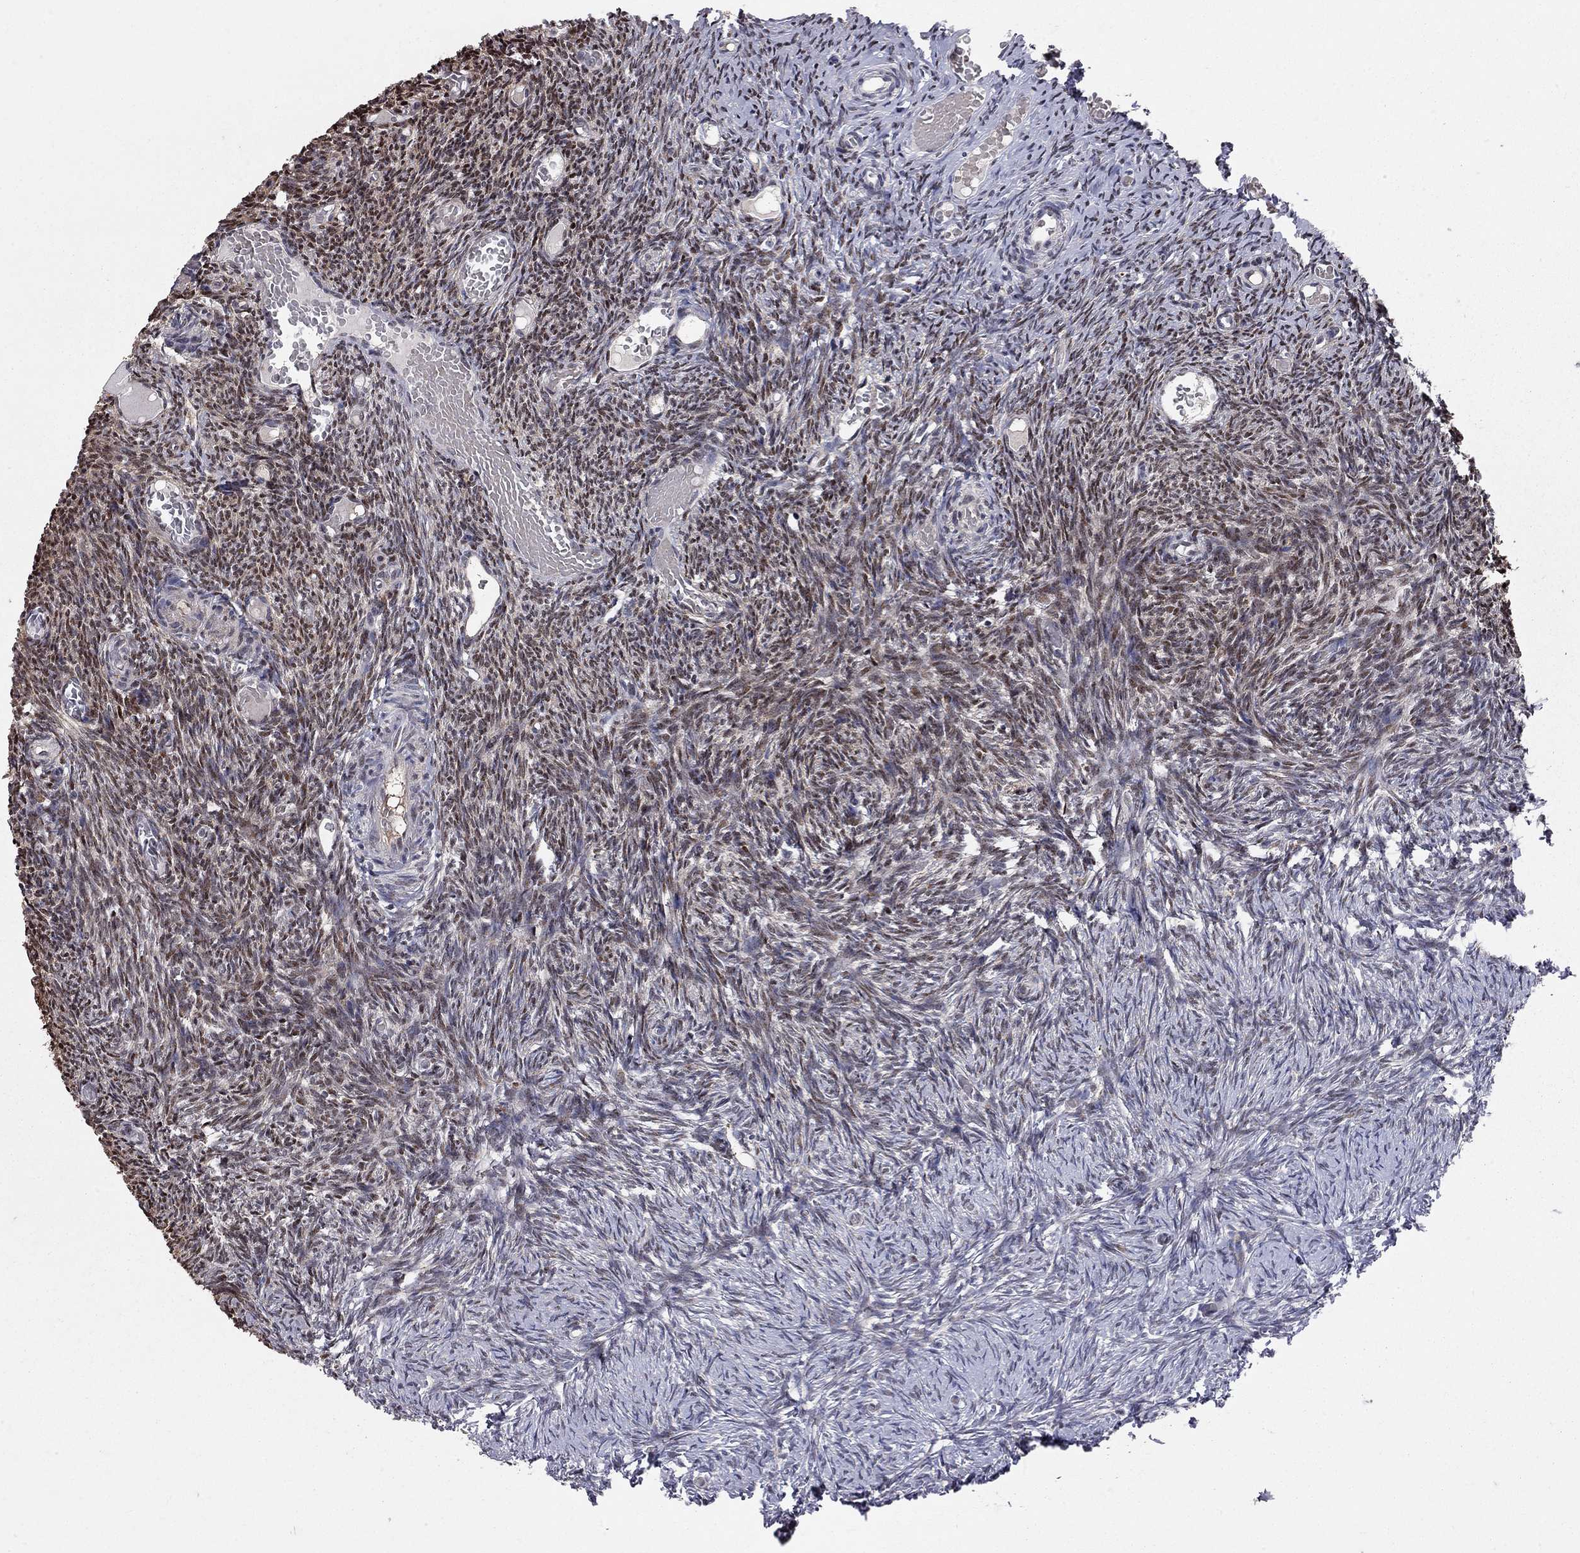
{"staining": {"intensity": "moderate", "quantity": "25%-75%", "location": "nuclear"}, "tissue": "ovary", "cell_type": "Ovarian stroma cells", "image_type": "normal", "snomed": [{"axis": "morphology", "description": "Normal tissue, NOS"}, {"axis": "topography", "description": "Ovary"}], "caption": "Ovarian stroma cells reveal medium levels of moderate nuclear staining in about 25%-75% of cells in benign ovary.", "gene": "HDAC3", "patient": {"sex": "female", "age": 39}}